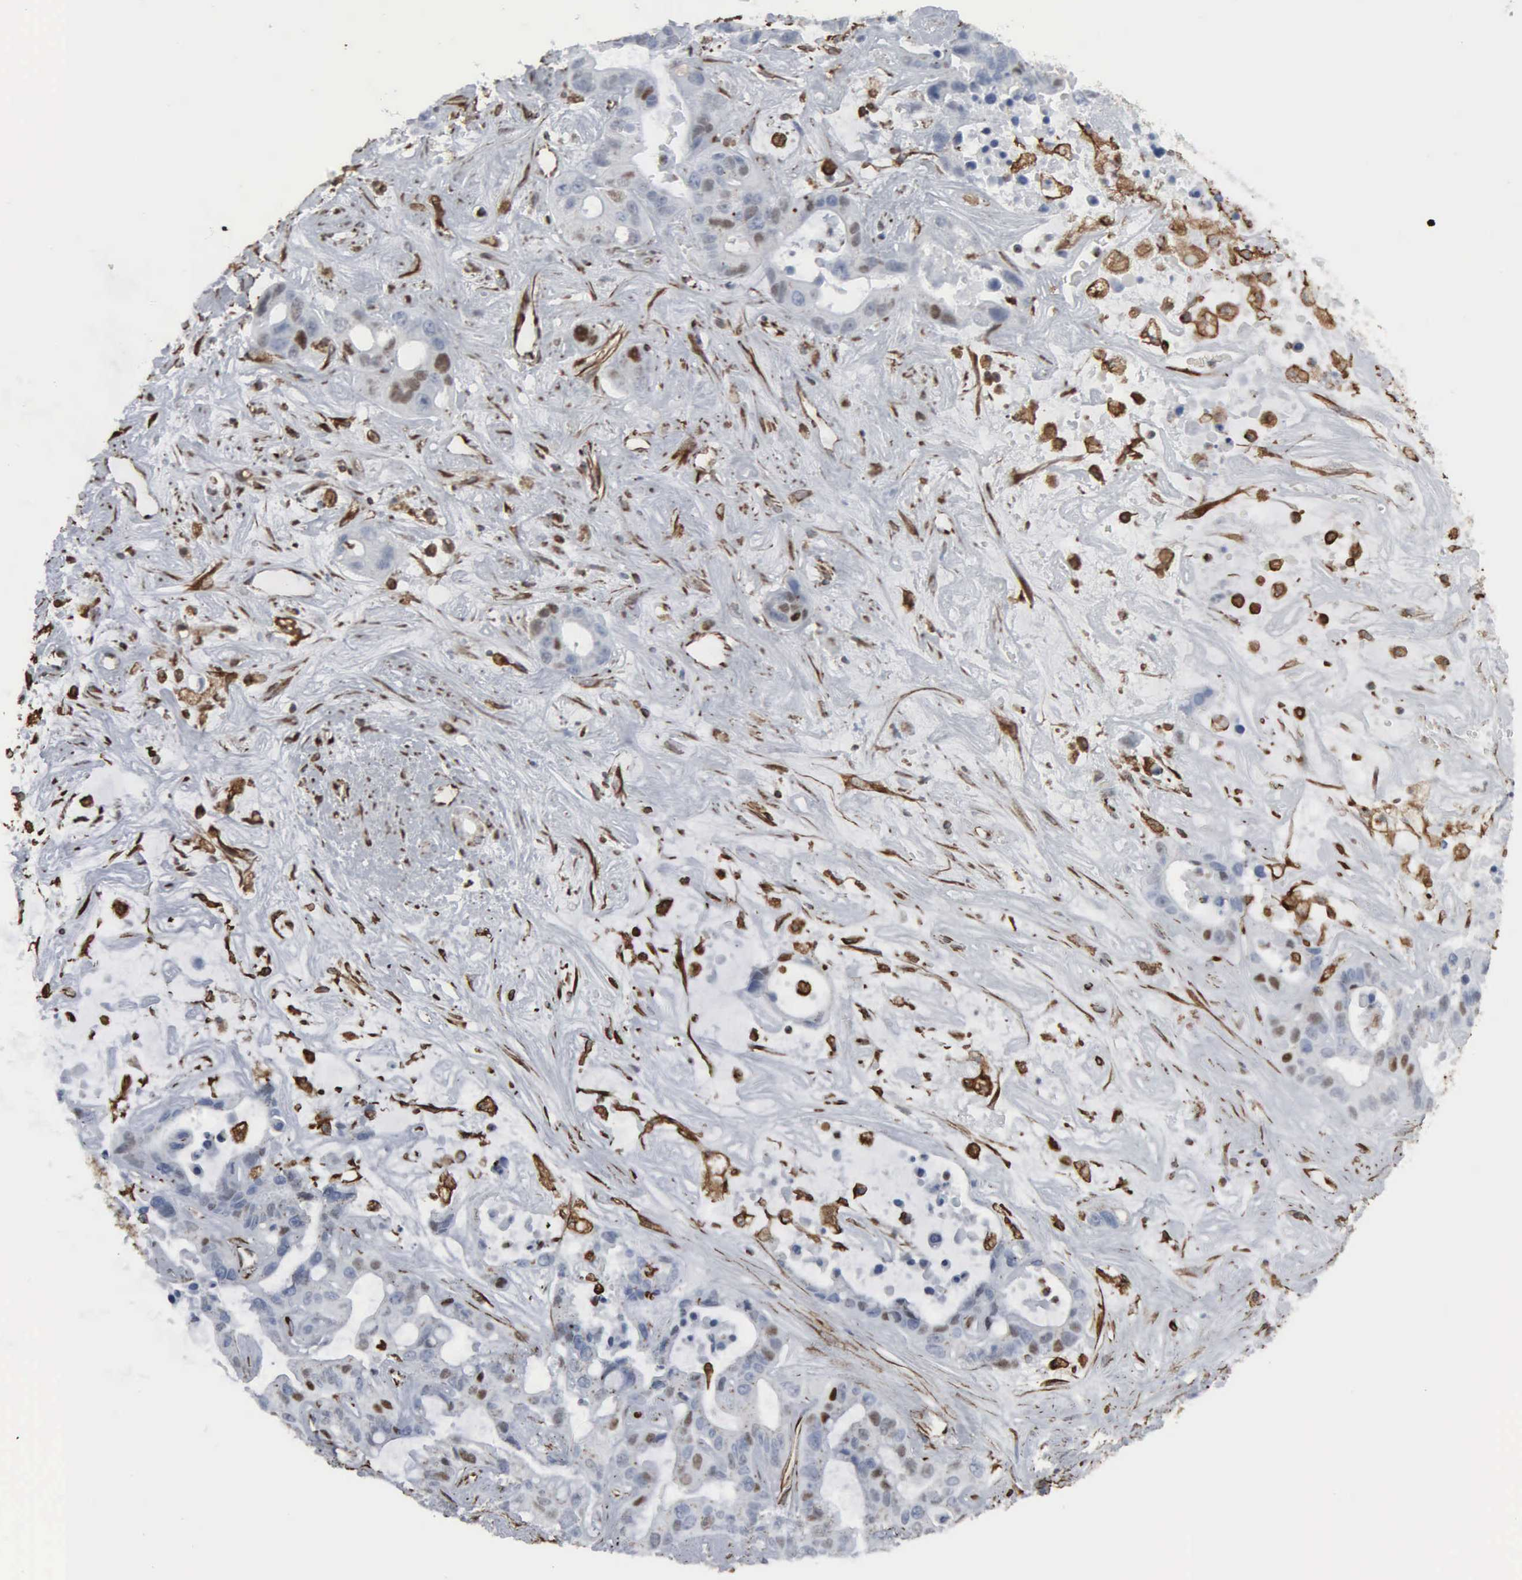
{"staining": {"intensity": "weak", "quantity": "<25%", "location": "nuclear"}, "tissue": "liver cancer", "cell_type": "Tumor cells", "image_type": "cancer", "snomed": [{"axis": "morphology", "description": "Cholangiocarcinoma"}, {"axis": "topography", "description": "Liver"}], "caption": "A high-resolution micrograph shows immunohistochemistry (IHC) staining of cholangiocarcinoma (liver), which shows no significant positivity in tumor cells.", "gene": "CCNE1", "patient": {"sex": "female", "age": 65}}